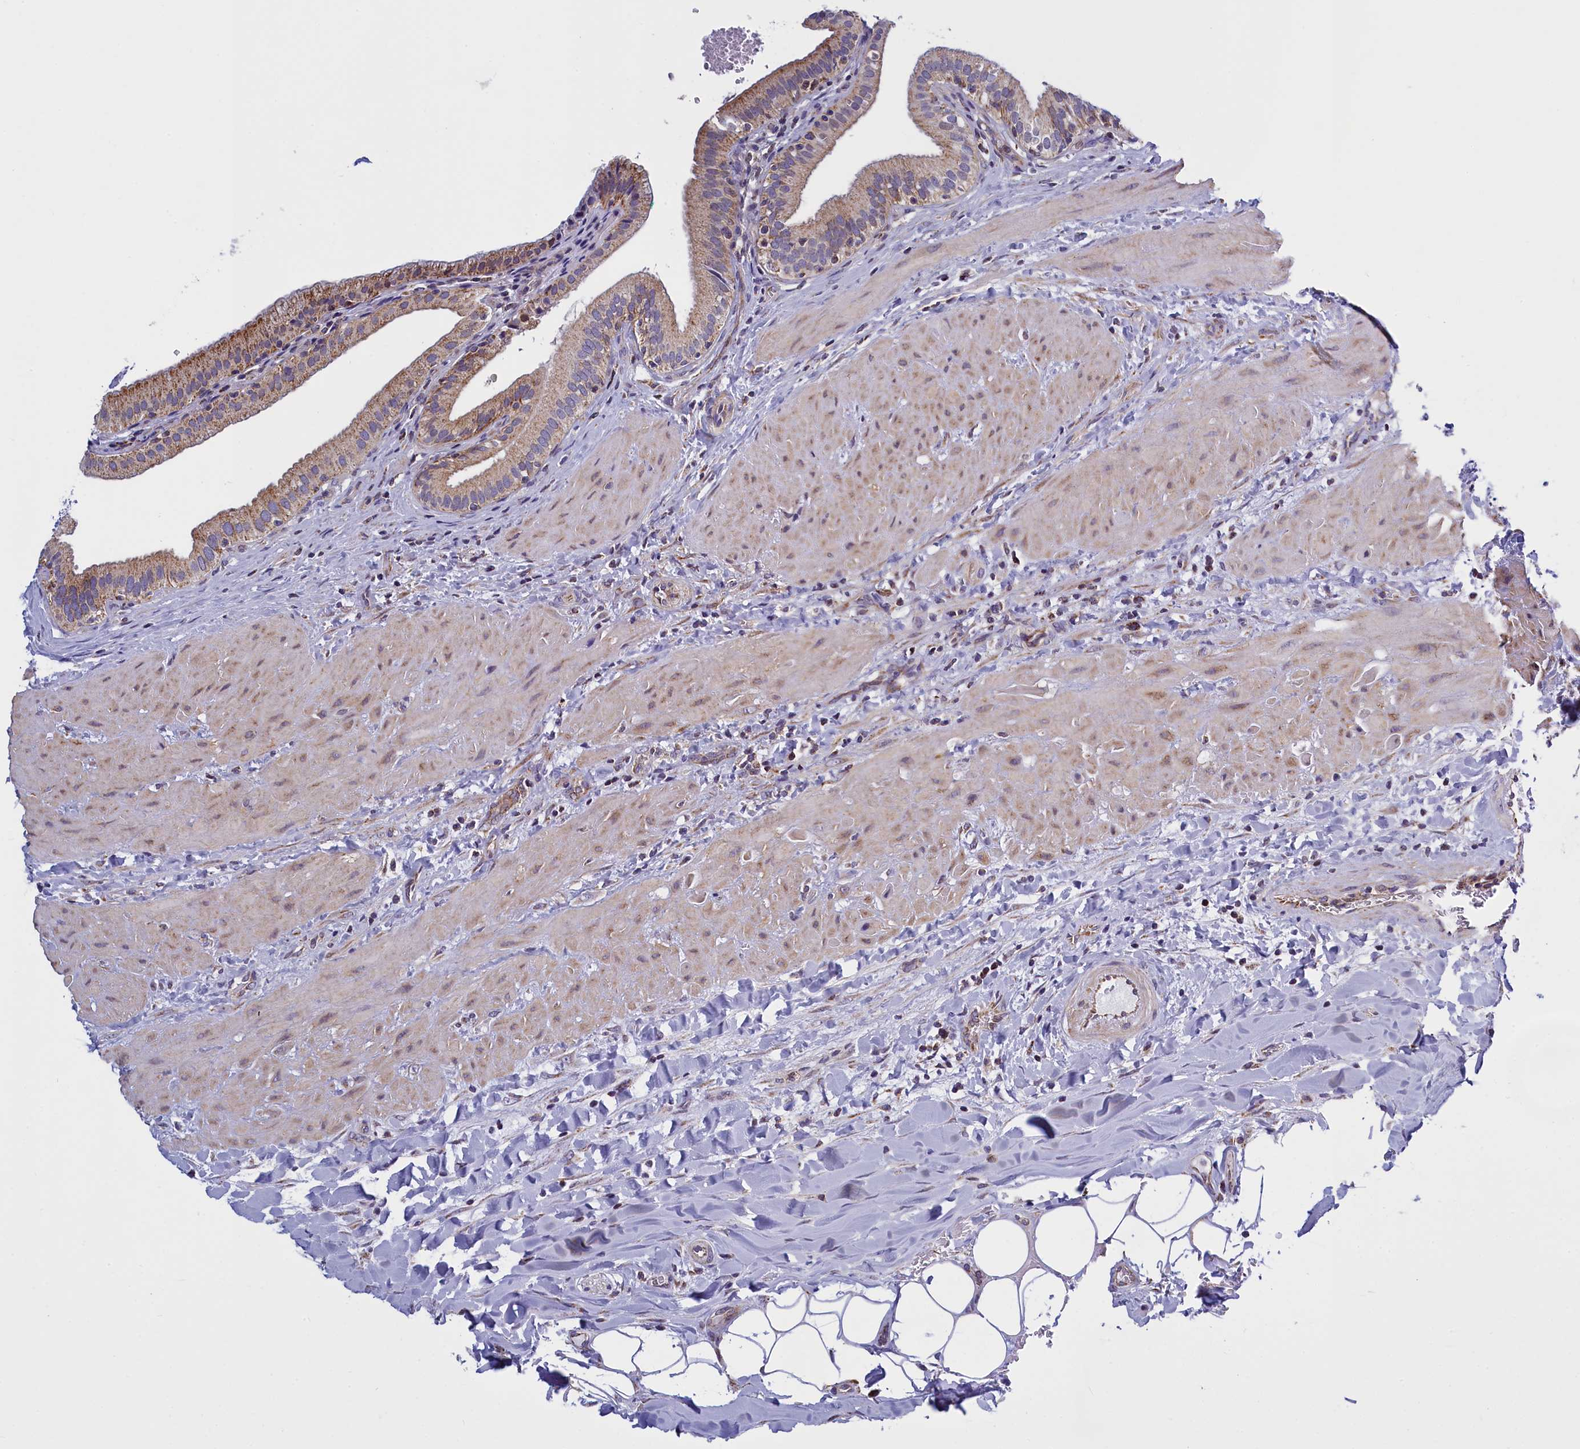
{"staining": {"intensity": "moderate", "quantity": ">75%", "location": "cytoplasmic/membranous"}, "tissue": "gallbladder", "cell_type": "Glandular cells", "image_type": "normal", "snomed": [{"axis": "morphology", "description": "Normal tissue, NOS"}, {"axis": "topography", "description": "Gallbladder"}], "caption": "Unremarkable gallbladder shows moderate cytoplasmic/membranous positivity in about >75% of glandular cells, visualized by immunohistochemistry.", "gene": "IFT122", "patient": {"sex": "male", "age": 24}}